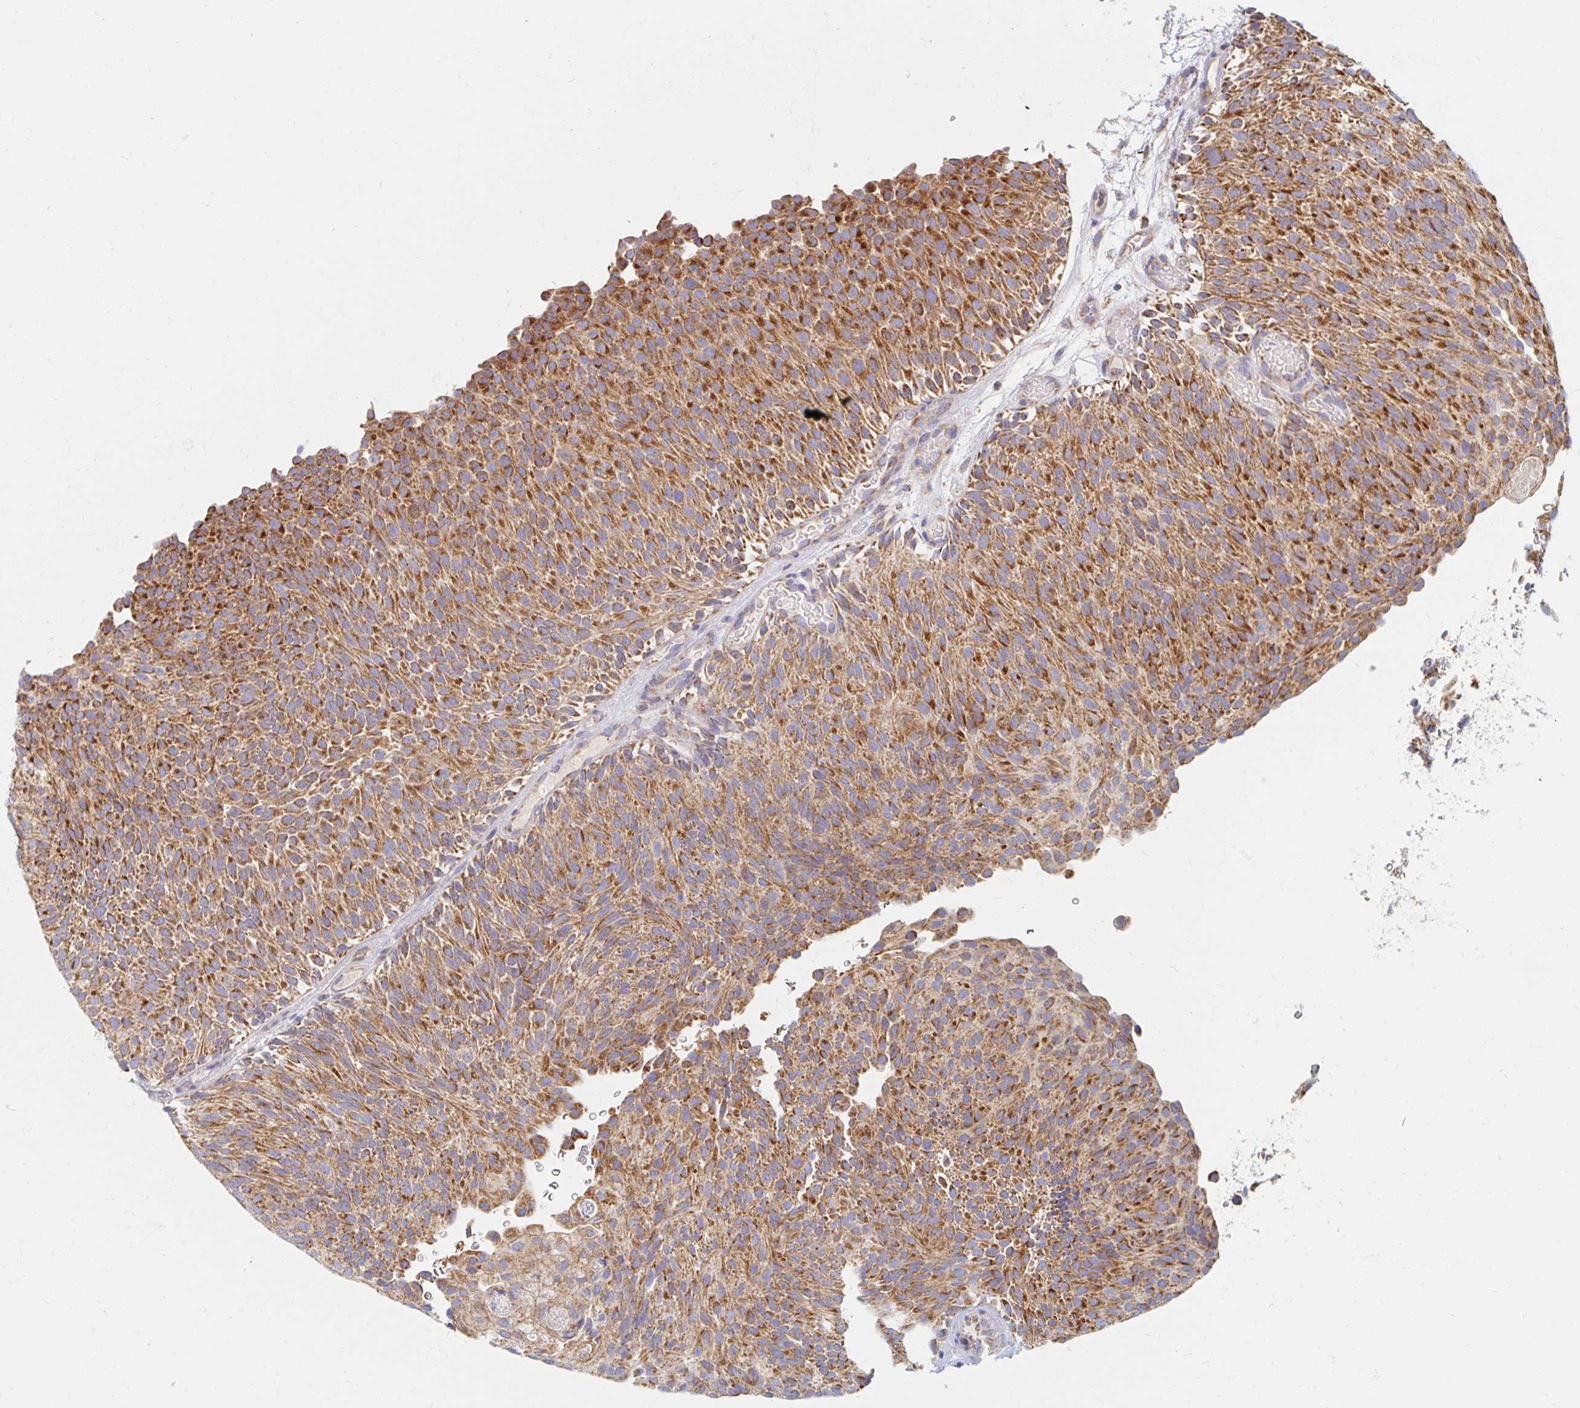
{"staining": {"intensity": "strong", "quantity": ">75%", "location": "cytoplasmic/membranous"}, "tissue": "urothelial cancer", "cell_type": "Tumor cells", "image_type": "cancer", "snomed": [{"axis": "morphology", "description": "Urothelial carcinoma, Low grade"}, {"axis": "topography", "description": "Urinary bladder"}], "caption": "Immunohistochemistry image of neoplastic tissue: urothelial cancer stained using immunohistochemistry reveals high levels of strong protein expression localized specifically in the cytoplasmic/membranous of tumor cells, appearing as a cytoplasmic/membranous brown color.", "gene": "MAVS", "patient": {"sex": "male", "age": 78}}